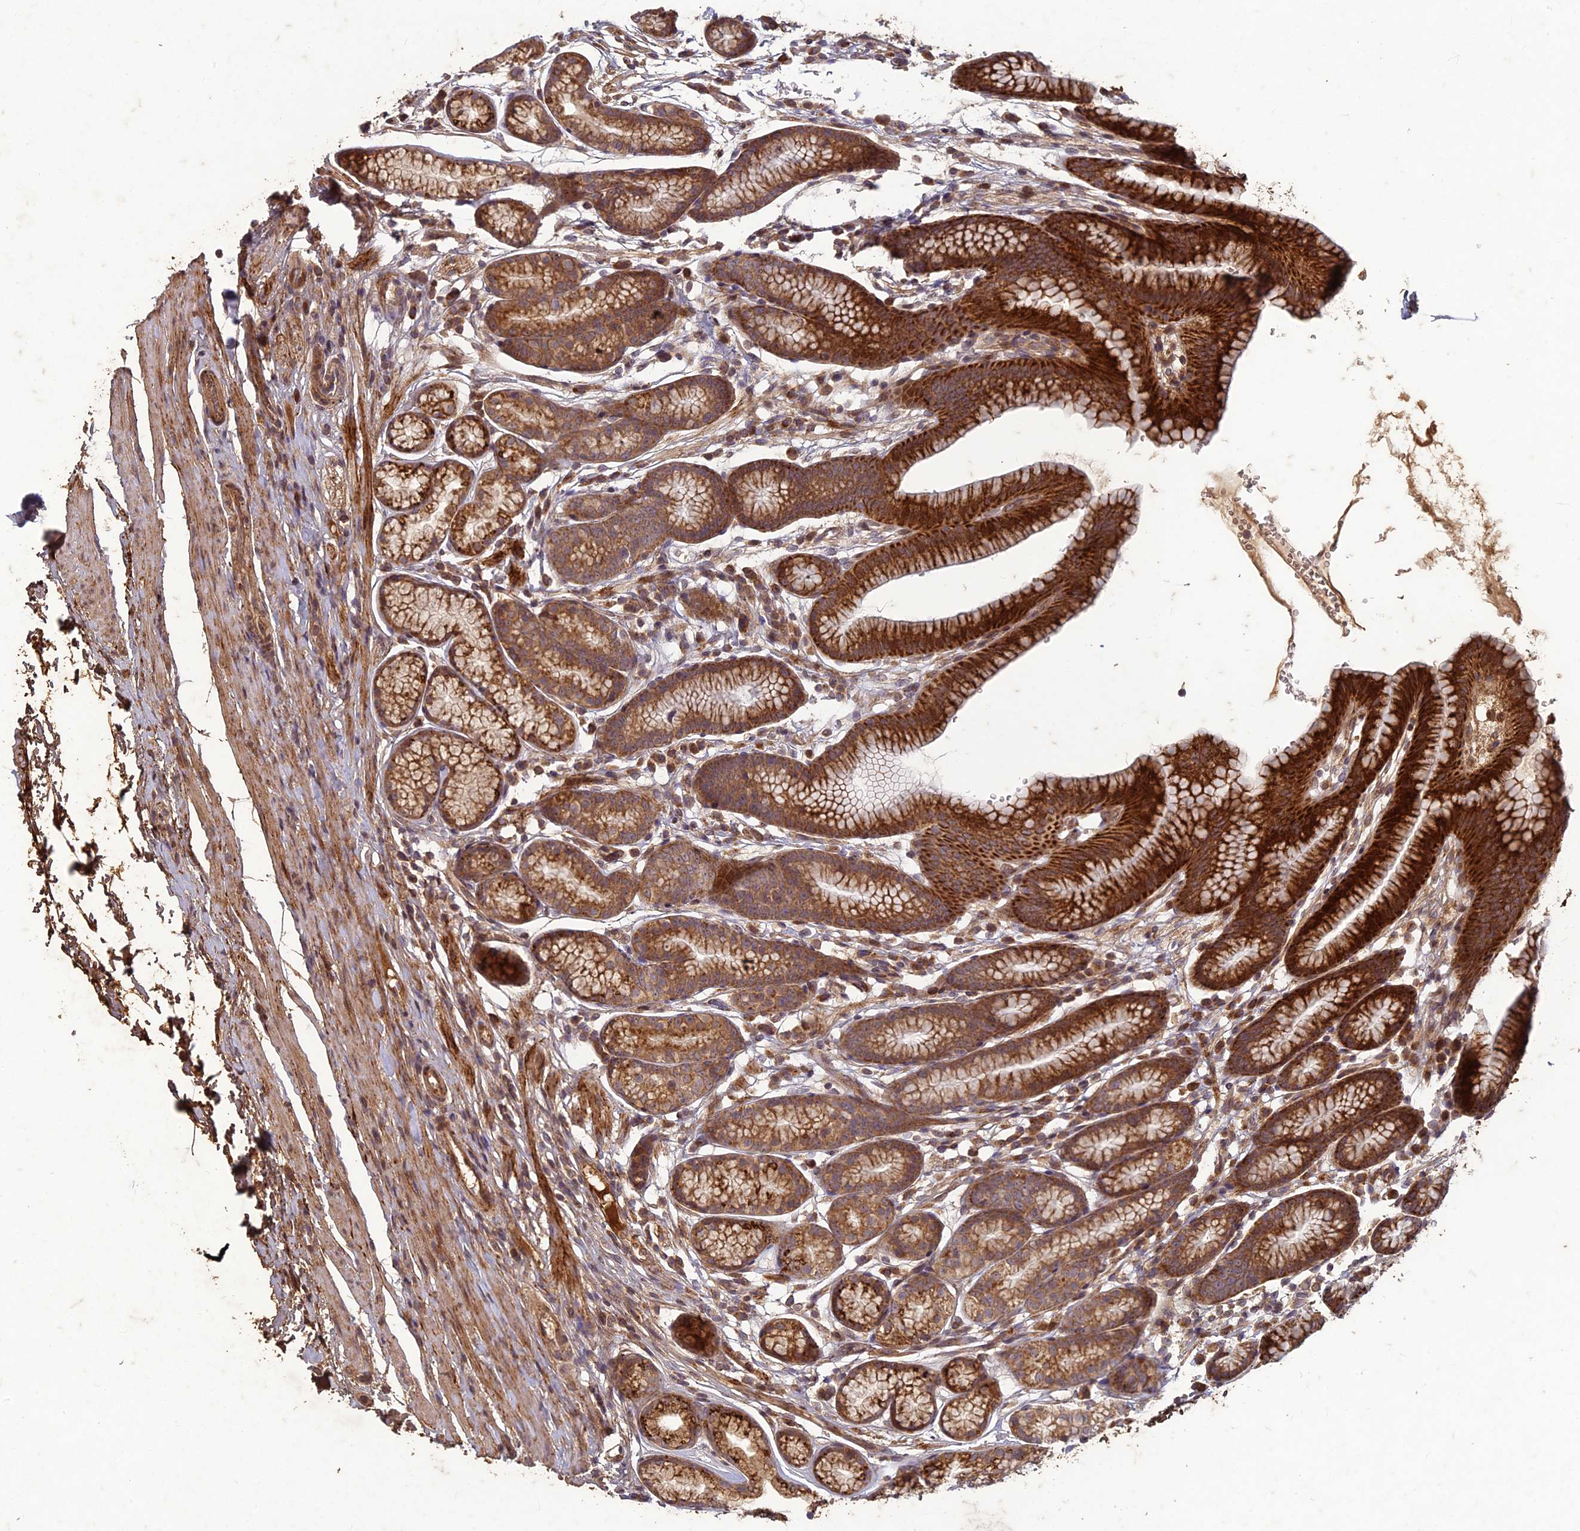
{"staining": {"intensity": "strong", "quantity": ">75%", "location": "cytoplasmic/membranous"}, "tissue": "stomach", "cell_type": "Glandular cells", "image_type": "normal", "snomed": [{"axis": "morphology", "description": "Normal tissue, NOS"}, {"axis": "topography", "description": "Stomach"}], "caption": "A micrograph of stomach stained for a protein shows strong cytoplasmic/membranous brown staining in glandular cells. Nuclei are stained in blue.", "gene": "TCF25", "patient": {"sex": "male", "age": 42}}